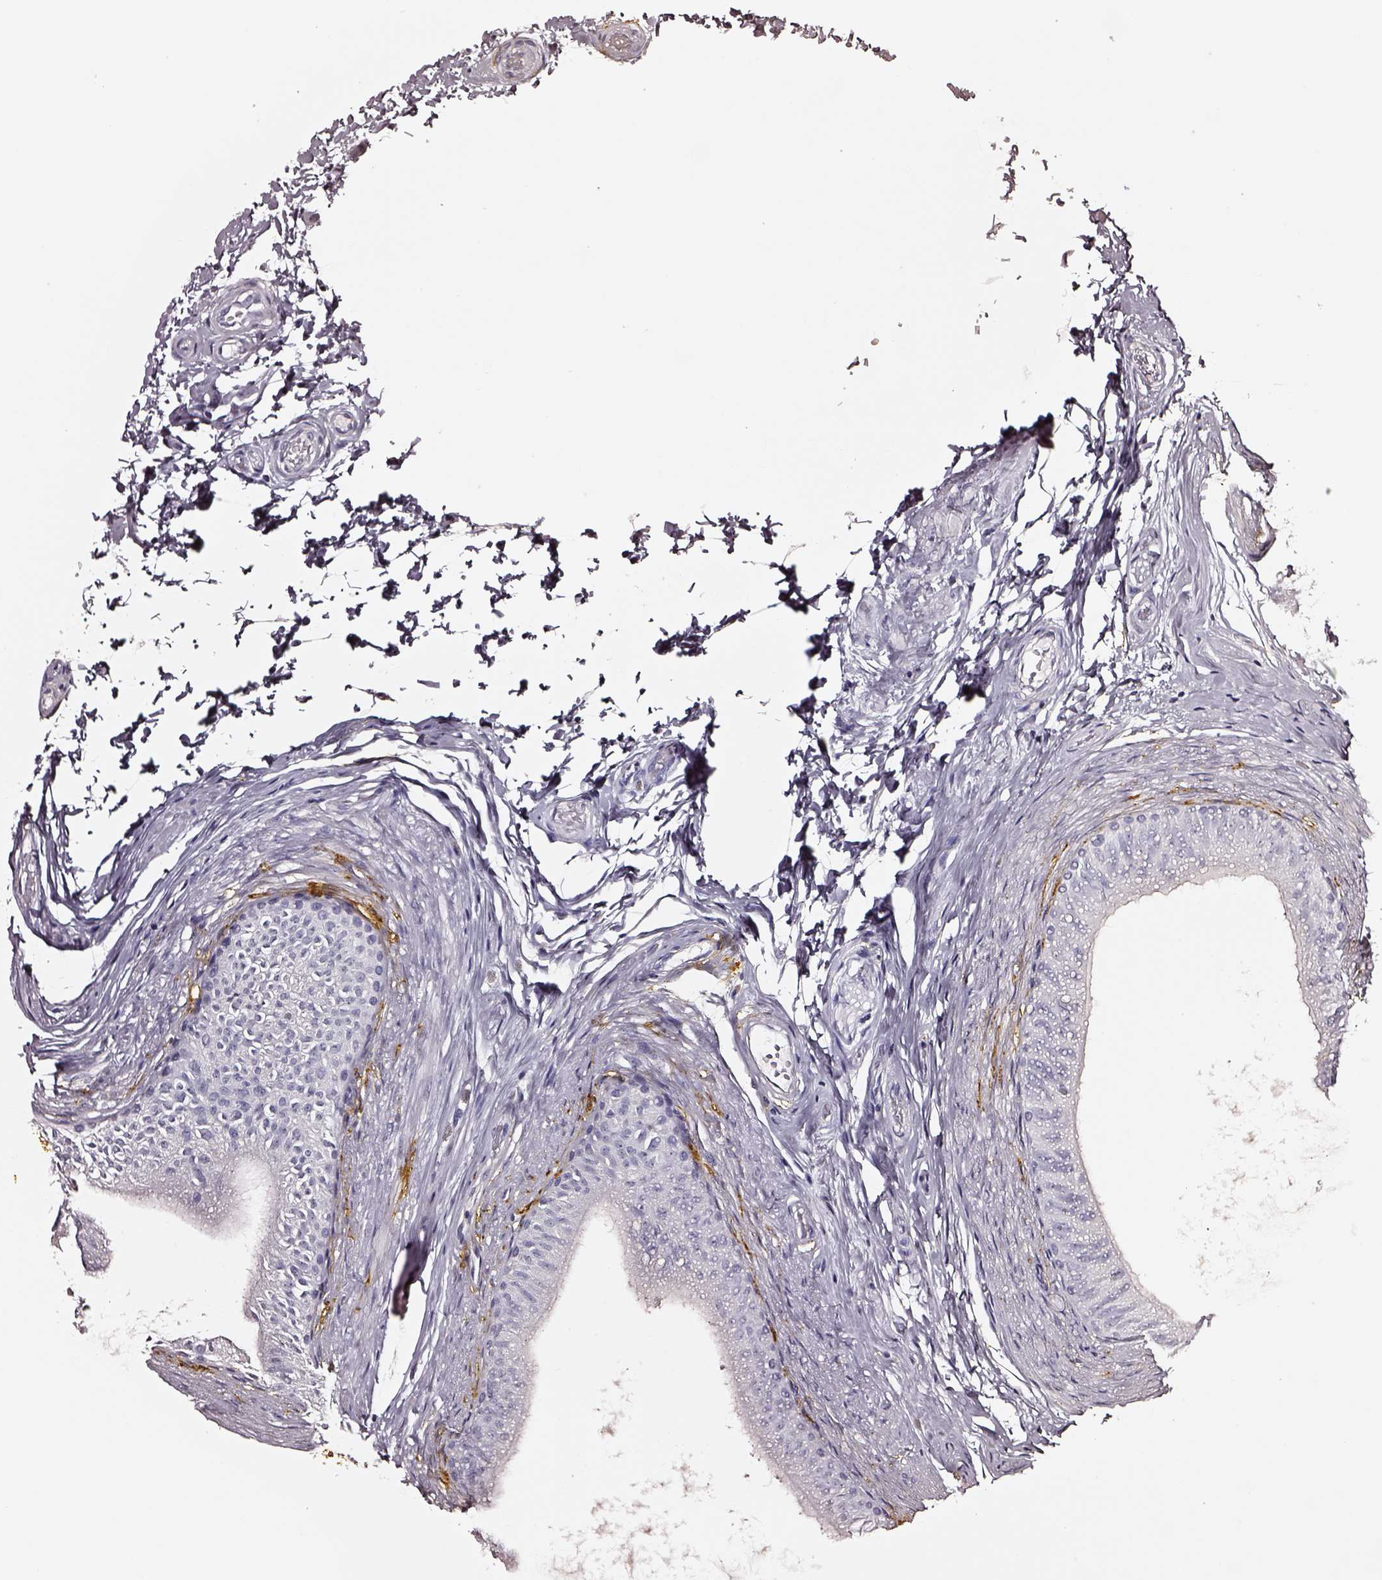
{"staining": {"intensity": "moderate", "quantity": "25%-75%", "location": "cytoplasmic/membranous"}, "tissue": "epididymis", "cell_type": "Glandular cells", "image_type": "normal", "snomed": [{"axis": "morphology", "description": "Normal tissue, NOS"}, {"axis": "topography", "description": "Epididymis"}], "caption": "The micrograph exhibits immunohistochemical staining of unremarkable epididymis. There is moderate cytoplasmic/membranous positivity is present in approximately 25%-75% of glandular cells. (brown staining indicates protein expression, while blue staining denotes nuclei).", "gene": "DPEP1", "patient": {"sex": "male", "age": 36}}